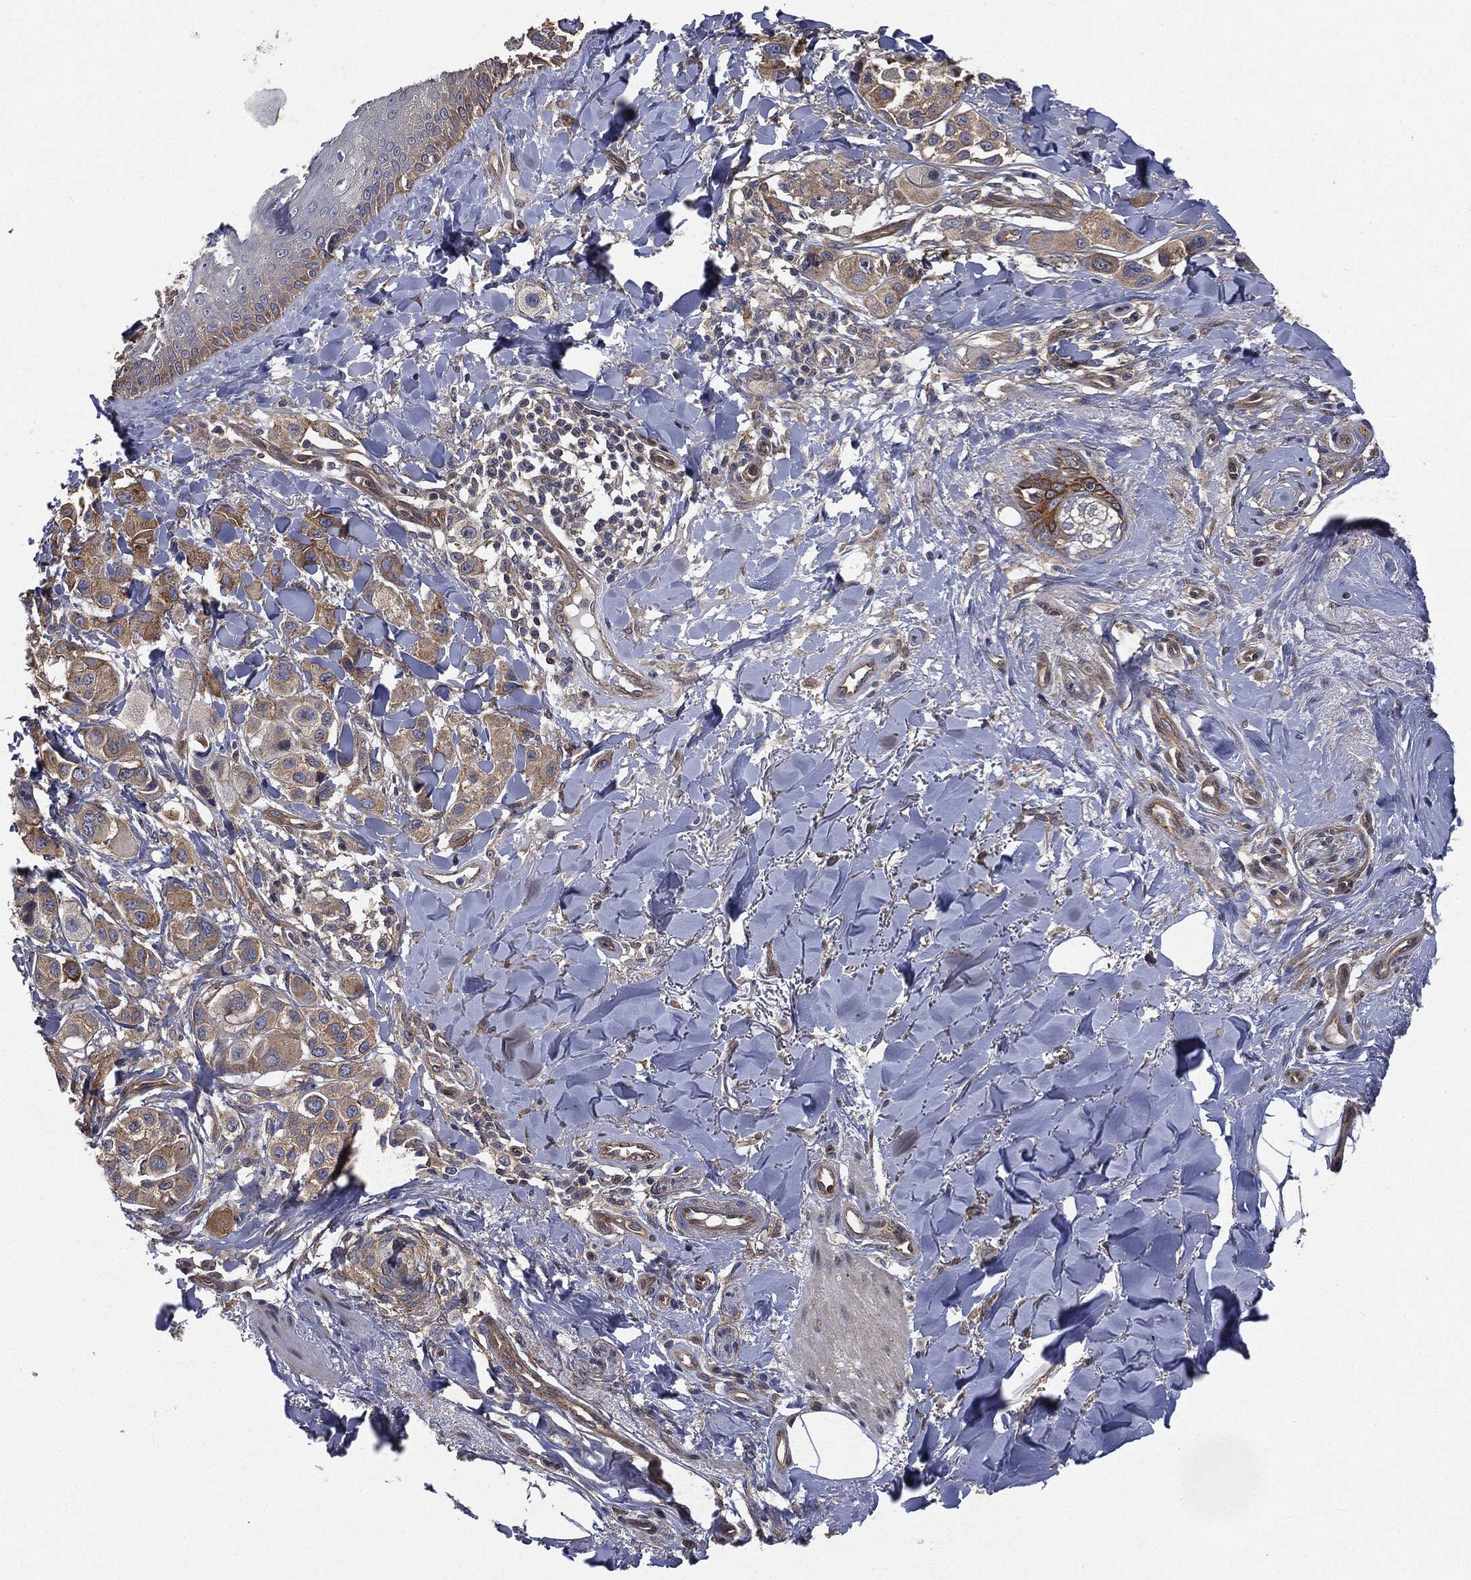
{"staining": {"intensity": "moderate", "quantity": ">75%", "location": "cytoplasmic/membranous"}, "tissue": "melanoma", "cell_type": "Tumor cells", "image_type": "cancer", "snomed": [{"axis": "morphology", "description": "Malignant melanoma, NOS"}, {"axis": "topography", "description": "Skin"}], "caption": "An image of melanoma stained for a protein exhibits moderate cytoplasmic/membranous brown staining in tumor cells.", "gene": "EPS15L1", "patient": {"sex": "male", "age": 57}}